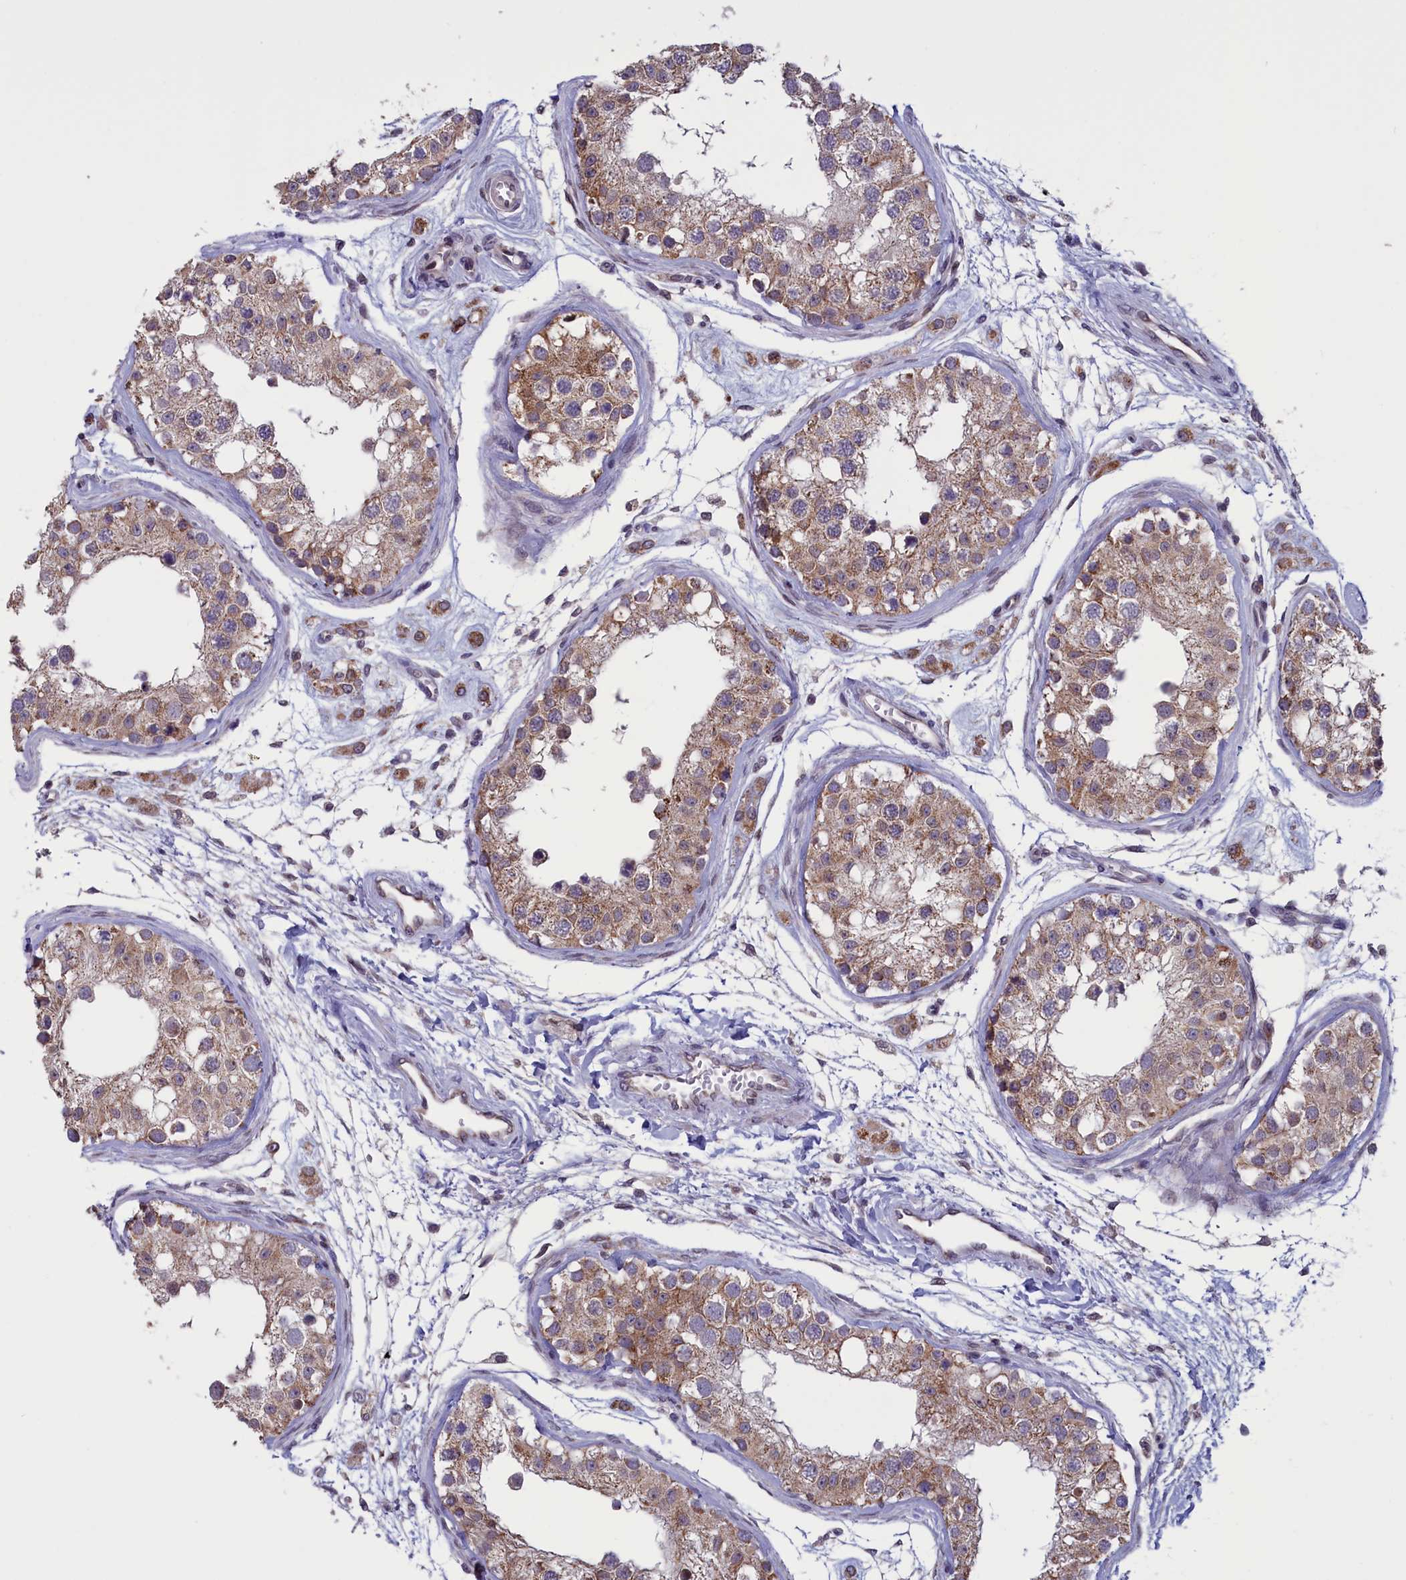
{"staining": {"intensity": "moderate", "quantity": ">75%", "location": "cytoplasmic/membranous"}, "tissue": "testis", "cell_type": "Cells in seminiferous ducts", "image_type": "normal", "snomed": [{"axis": "morphology", "description": "Normal tissue, NOS"}, {"axis": "morphology", "description": "Adenocarcinoma, metastatic, NOS"}, {"axis": "topography", "description": "Testis"}], "caption": "Moderate cytoplasmic/membranous staining is present in approximately >75% of cells in seminiferous ducts in normal testis.", "gene": "PARS2", "patient": {"sex": "male", "age": 26}}